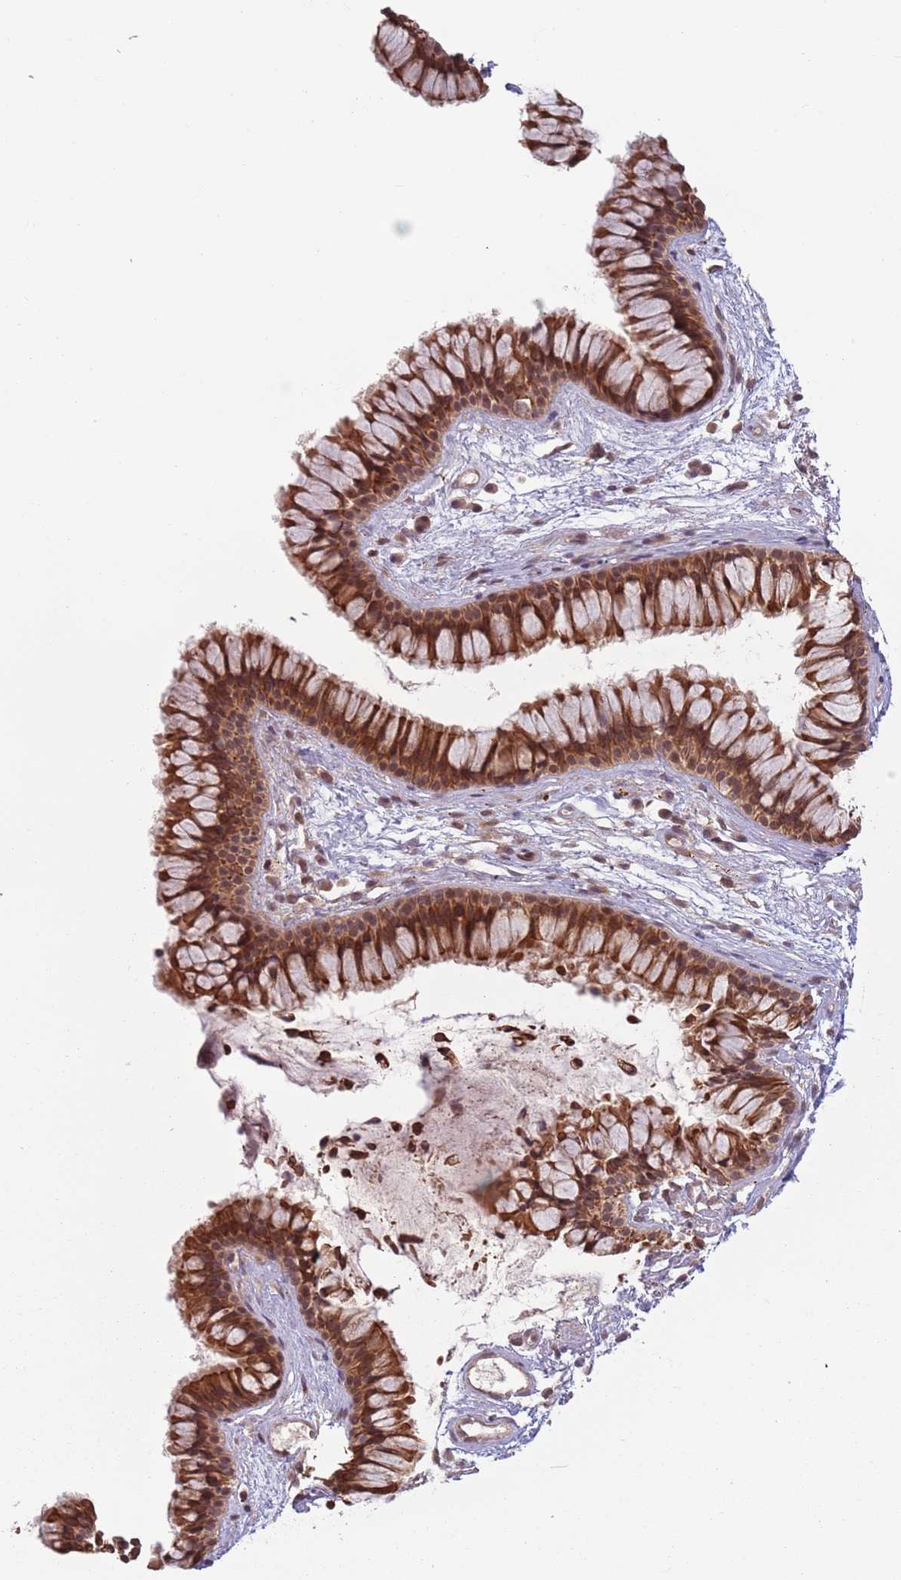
{"staining": {"intensity": "strong", "quantity": ">75%", "location": "cytoplasmic/membranous,nuclear"}, "tissue": "nasopharynx", "cell_type": "Respiratory epithelial cells", "image_type": "normal", "snomed": [{"axis": "morphology", "description": "Normal tissue, NOS"}, {"axis": "topography", "description": "Nasopharynx"}], "caption": "Normal nasopharynx exhibits strong cytoplasmic/membranous,nuclear positivity in about >75% of respiratory epithelial cells.", "gene": "CCDC154", "patient": {"sex": "male", "age": 82}}